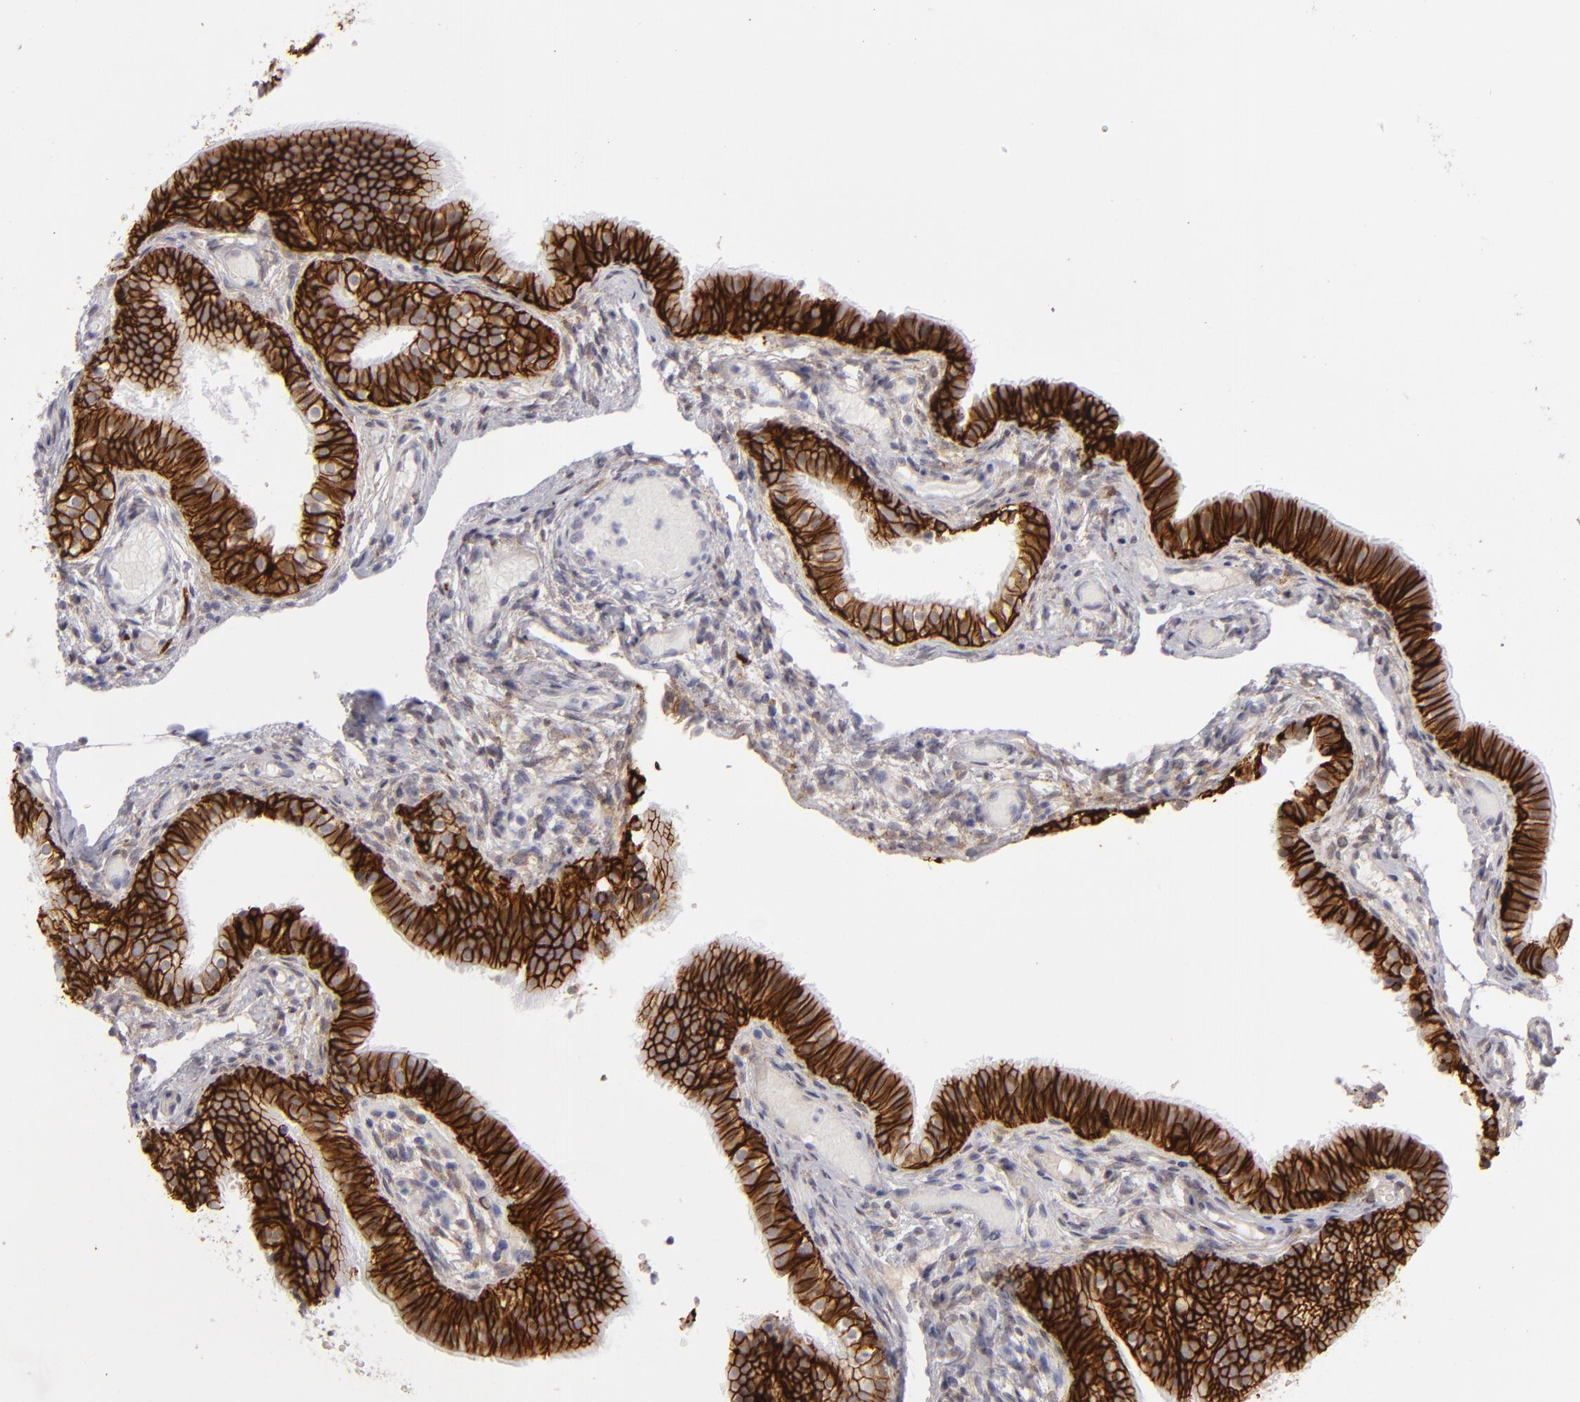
{"staining": {"intensity": "strong", "quantity": ">75%", "location": "cytoplasmic/membranous"}, "tissue": "fallopian tube", "cell_type": "Glandular cells", "image_type": "normal", "snomed": [{"axis": "morphology", "description": "Normal tissue, NOS"}, {"axis": "morphology", "description": "Dermoid, NOS"}, {"axis": "topography", "description": "Fallopian tube"}], "caption": "Immunohistochemical staining of normal fallopian tube demonstrates >75% levels of strong cytoplasmic/membranous protein positivity in approximately >75% of glandular cells. (Brightfield microscopy of DAB IHC at high magnification).", "gene": "ALCAM", "patient": {"sex": "female", "age": 33}}